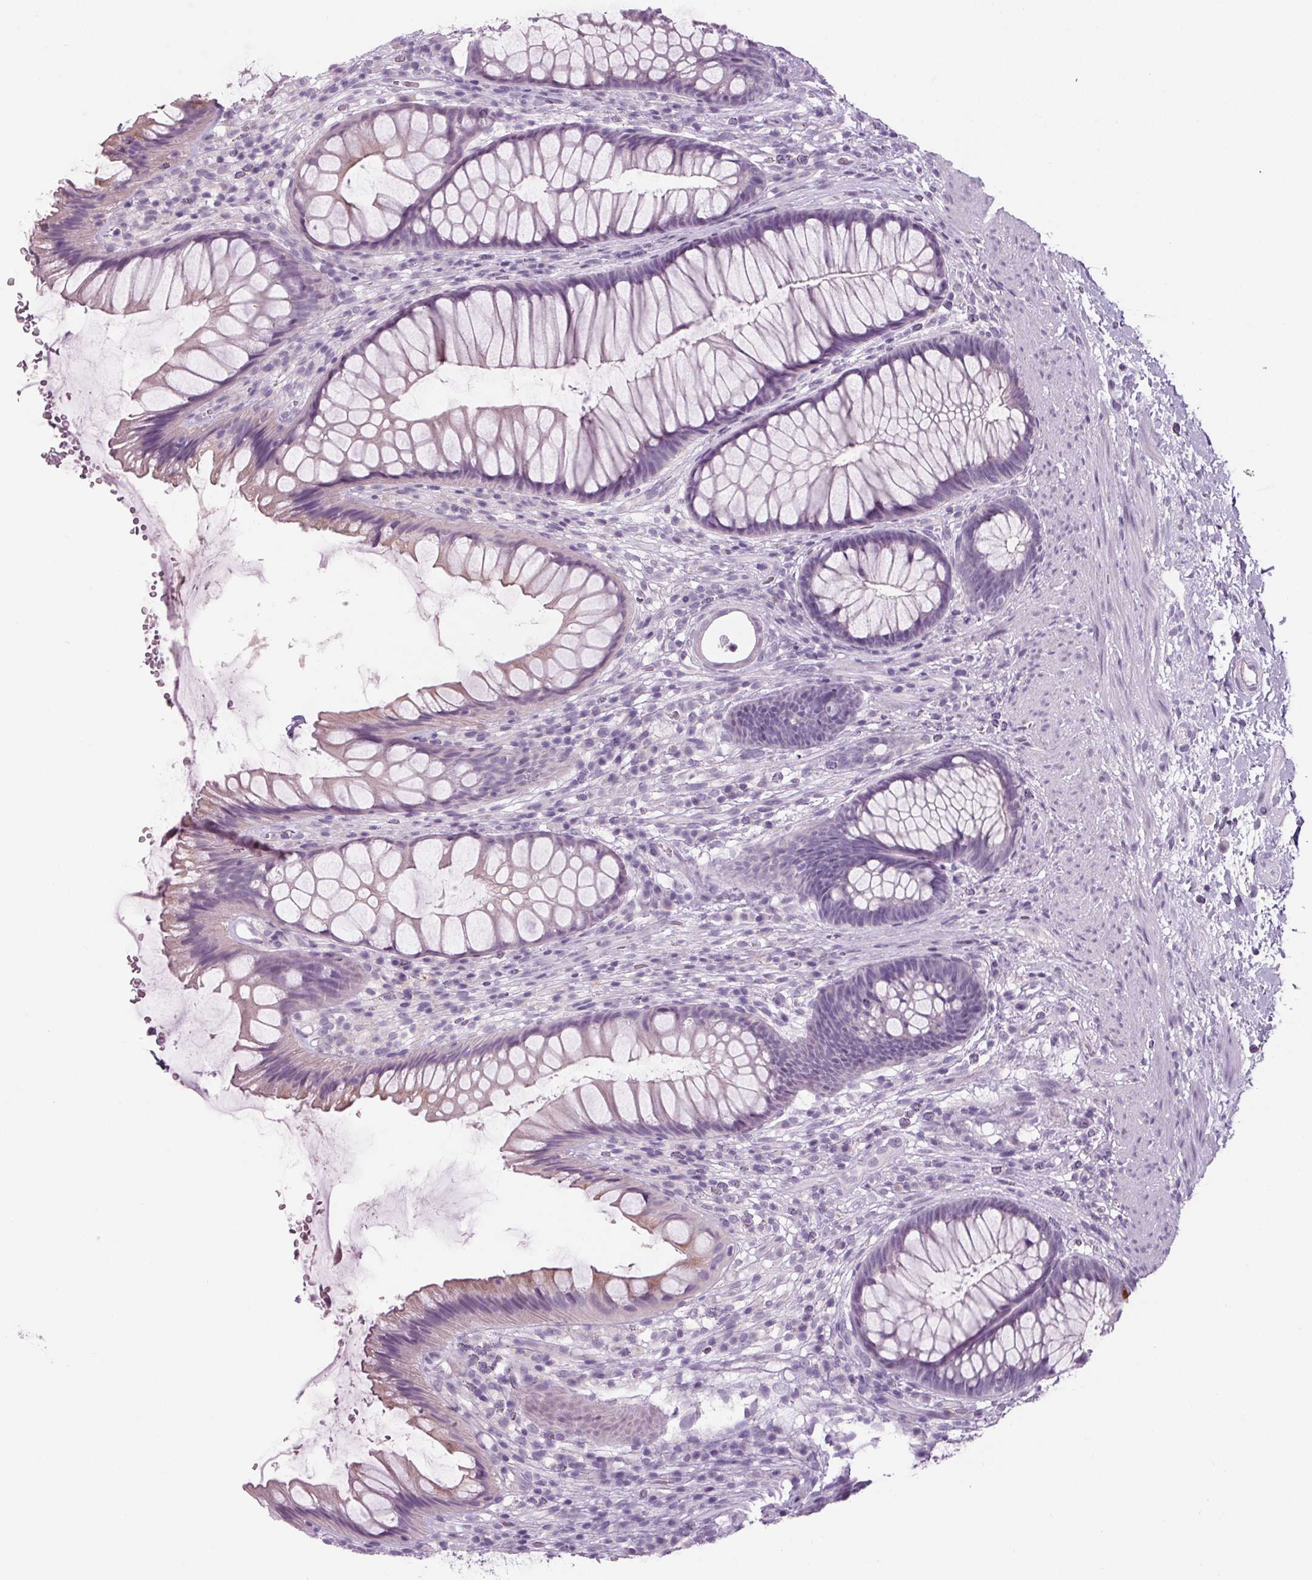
{"staining": {"intensity": "weak", "quantity": "<25%", "location": "cytoplasmic/membranous"}, "tissue": "rectum", "cell_type": "Glandular cells", "image_type": "normal", "snomed": [{"axis": "morphology", "description": "Normal tissue, NOS"}, {"axis": "topography", "description": "Rectum"}], "caption": "Immunohistochemical staining of benign rectum exhibits no significant staining in glandular cells.", "gene": "PPP1R1A", "patient": {"sex": "male", "age": 53}}